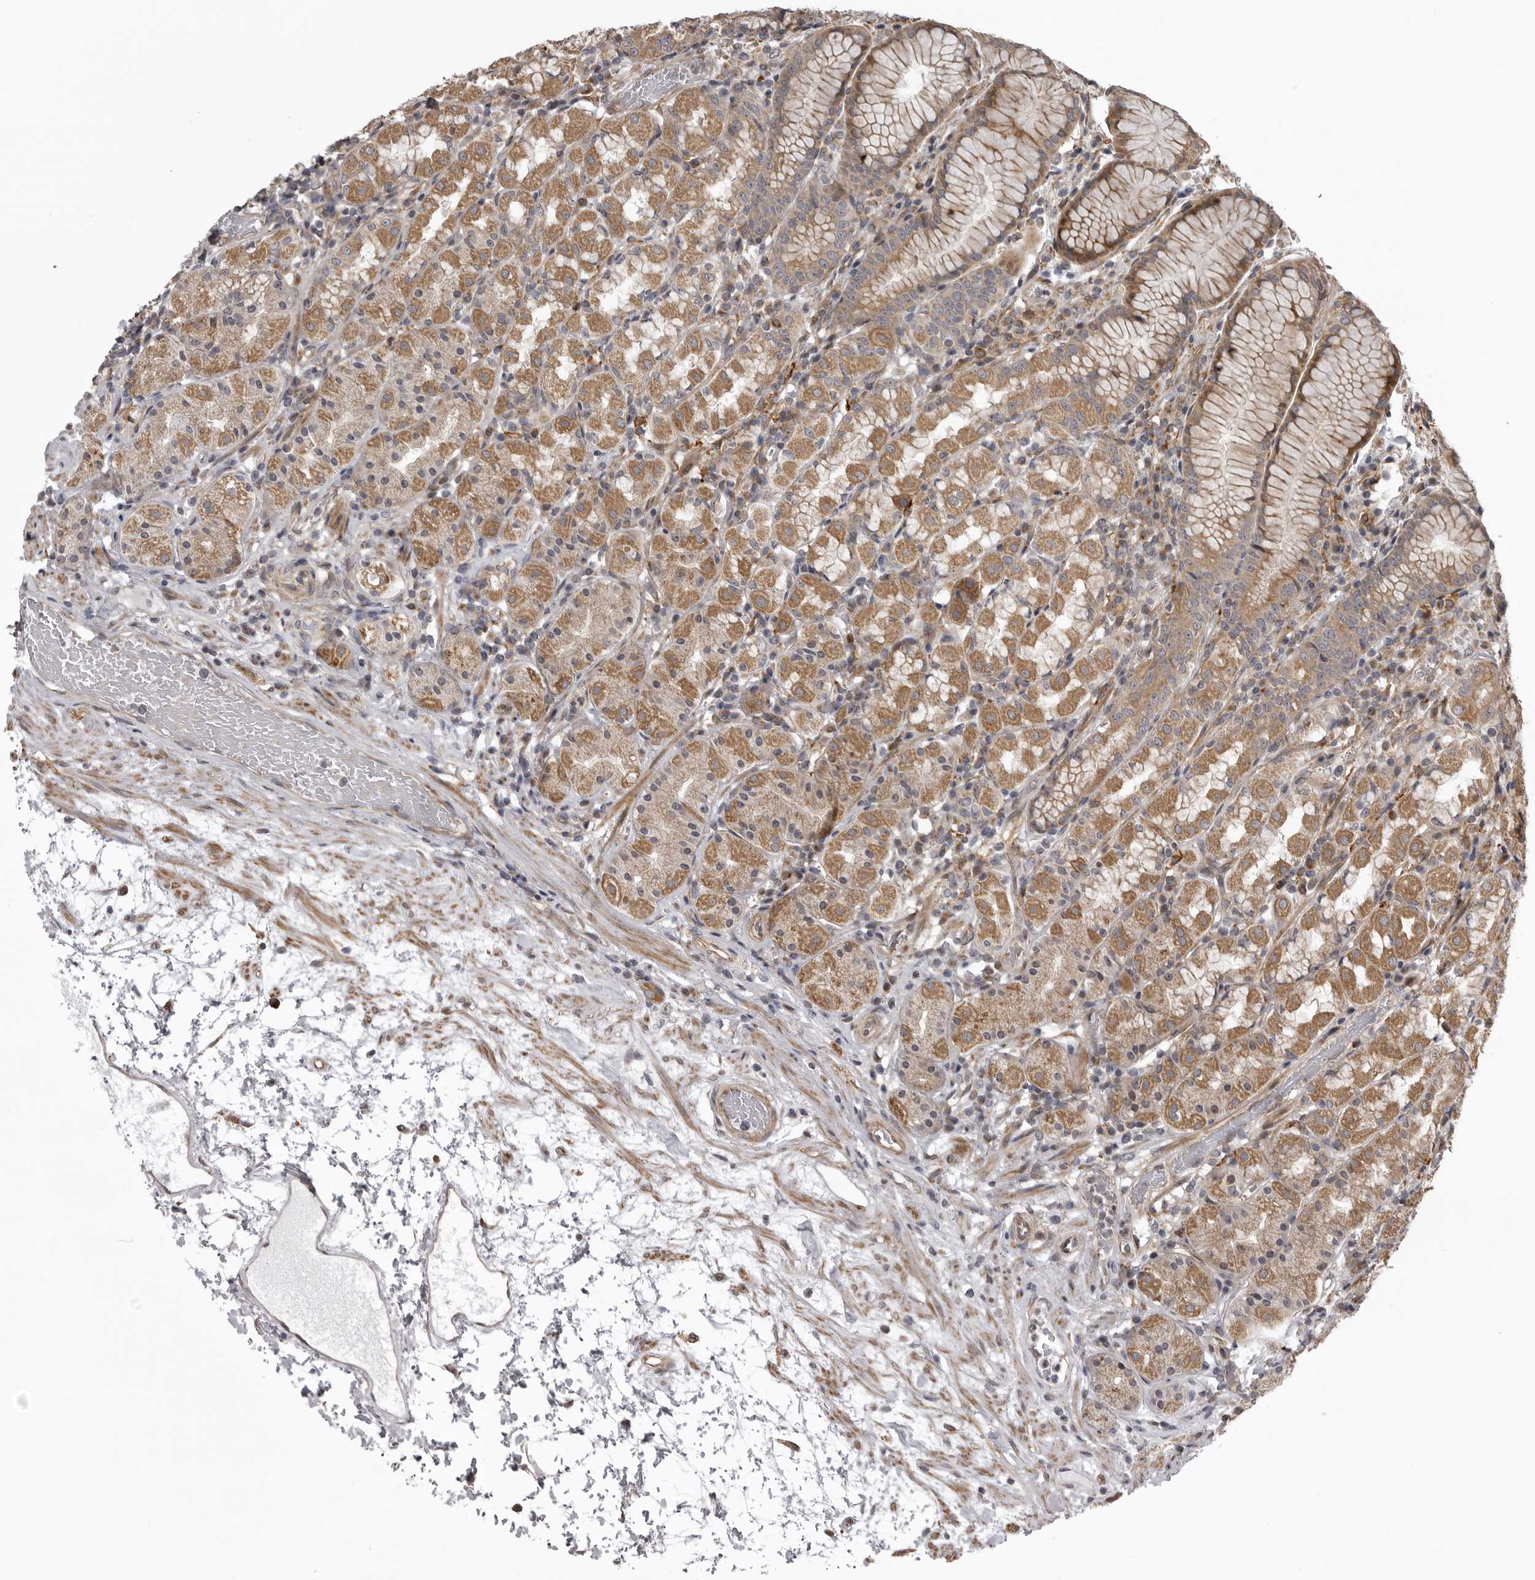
{"staining": {"intensity": "moderate", "quantity": ">75%", "location": "cytoplasmic/membranous"}, "tissue": "stomach", "cell_type": "Glandular cells", "image_type": "normal", "snomed": [{"axis": "morphology", "description": "Normal tissue, NOS"}, {"axis": "topography", "description": "Stomach, lower"}], "caption": "Glandular cells show moderate cytoplasmic/membranous positivity in about >75% of cells in normal stomach.", "gene": "ZNRF1", "patient": {"sex": "female", "age": 56}}